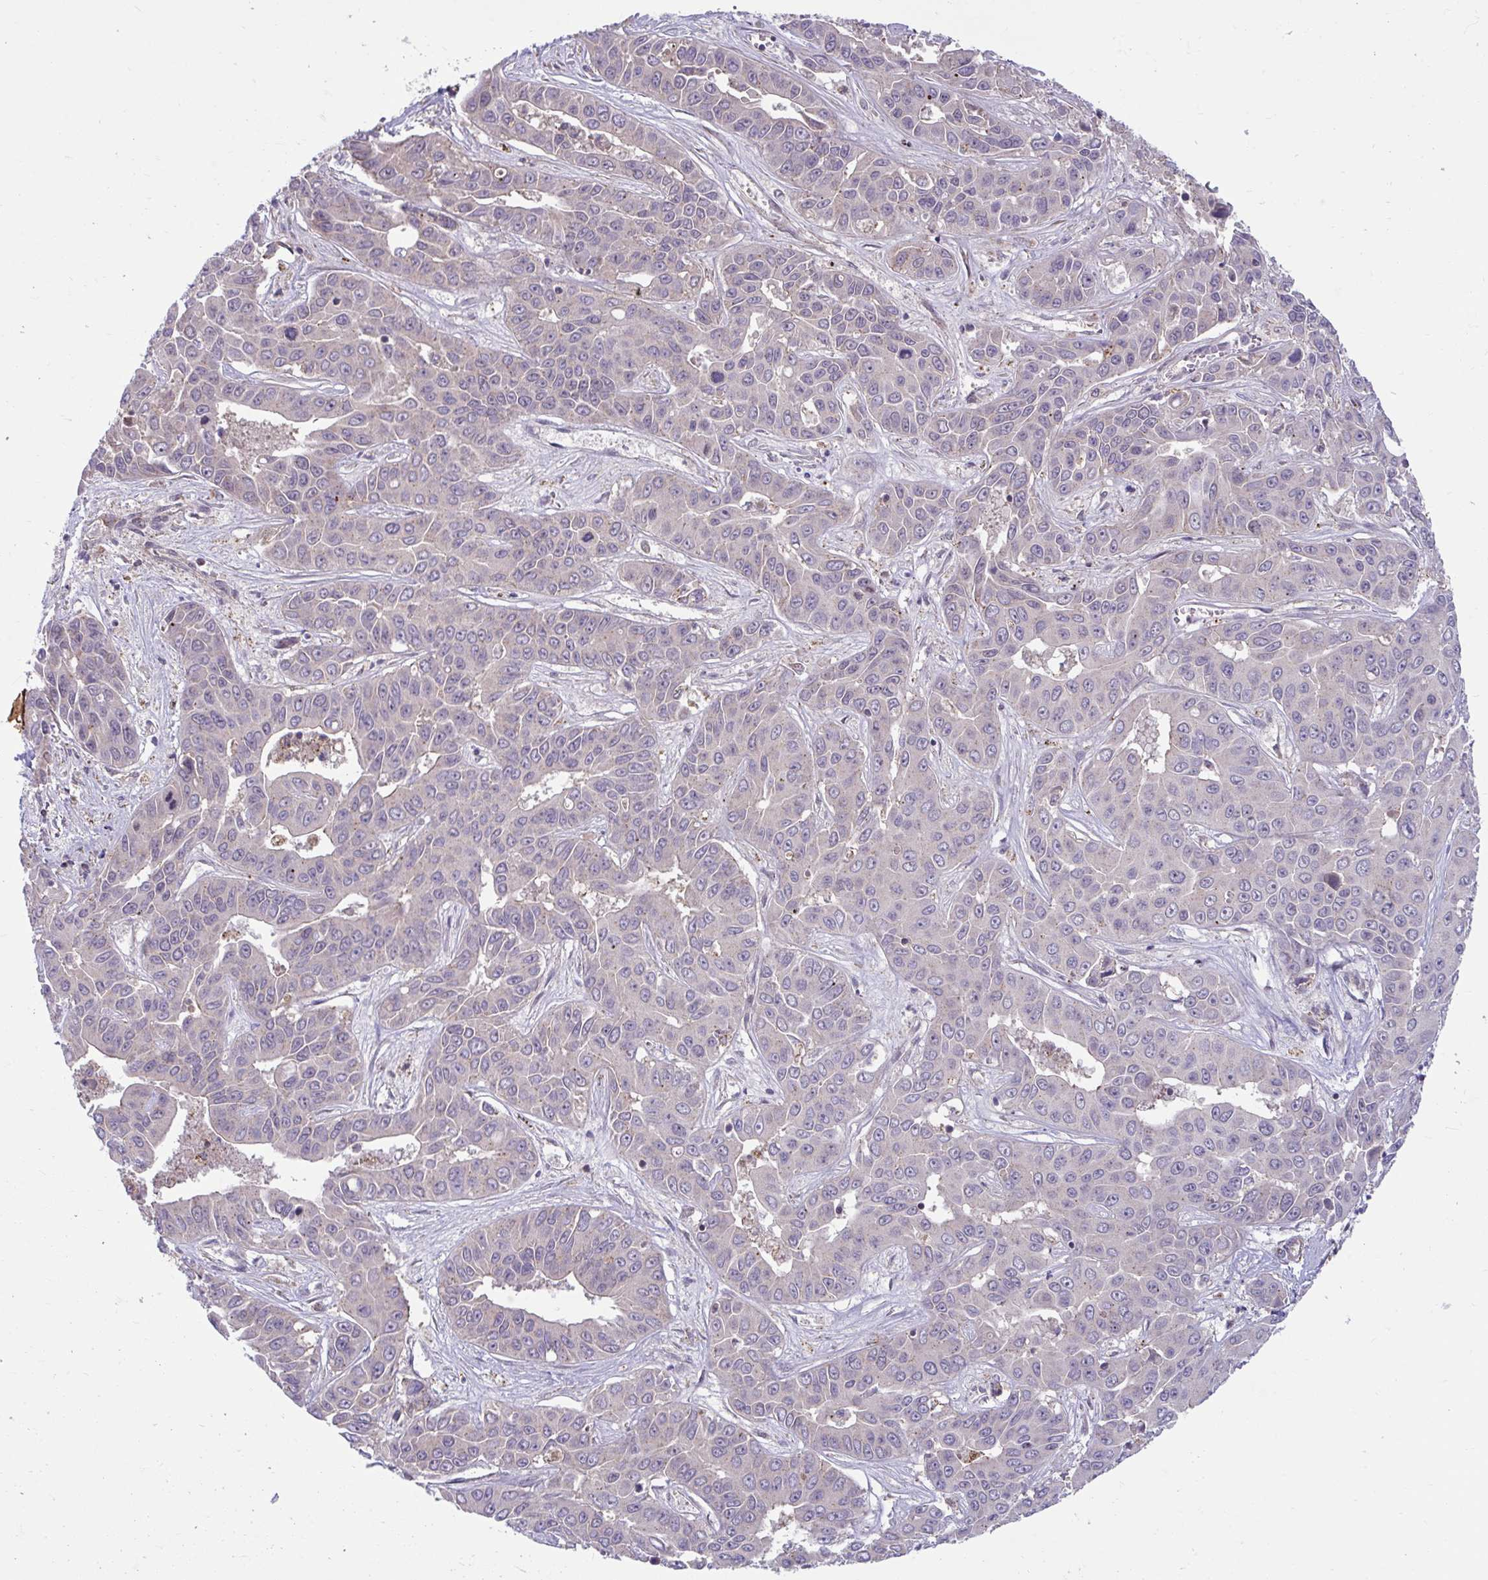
{"staining": {"intensity": "weak", "quantity": "<25%", "location": "nuclear"}, "tissue": "liver cancer", "cell_type": "Tumor cells", "image_type": "cancer", "snomed": [{"axis": "morphology", "description": "Cholangiocarcinoma"}, {"axis": "topography", "description": "Liver"}], "caption": "This is an immunohistochemistry image of liver cancer. There is no expression in tumor cells.", "gene": "IST1", "patient": {"sex": "female", "age": 52}}